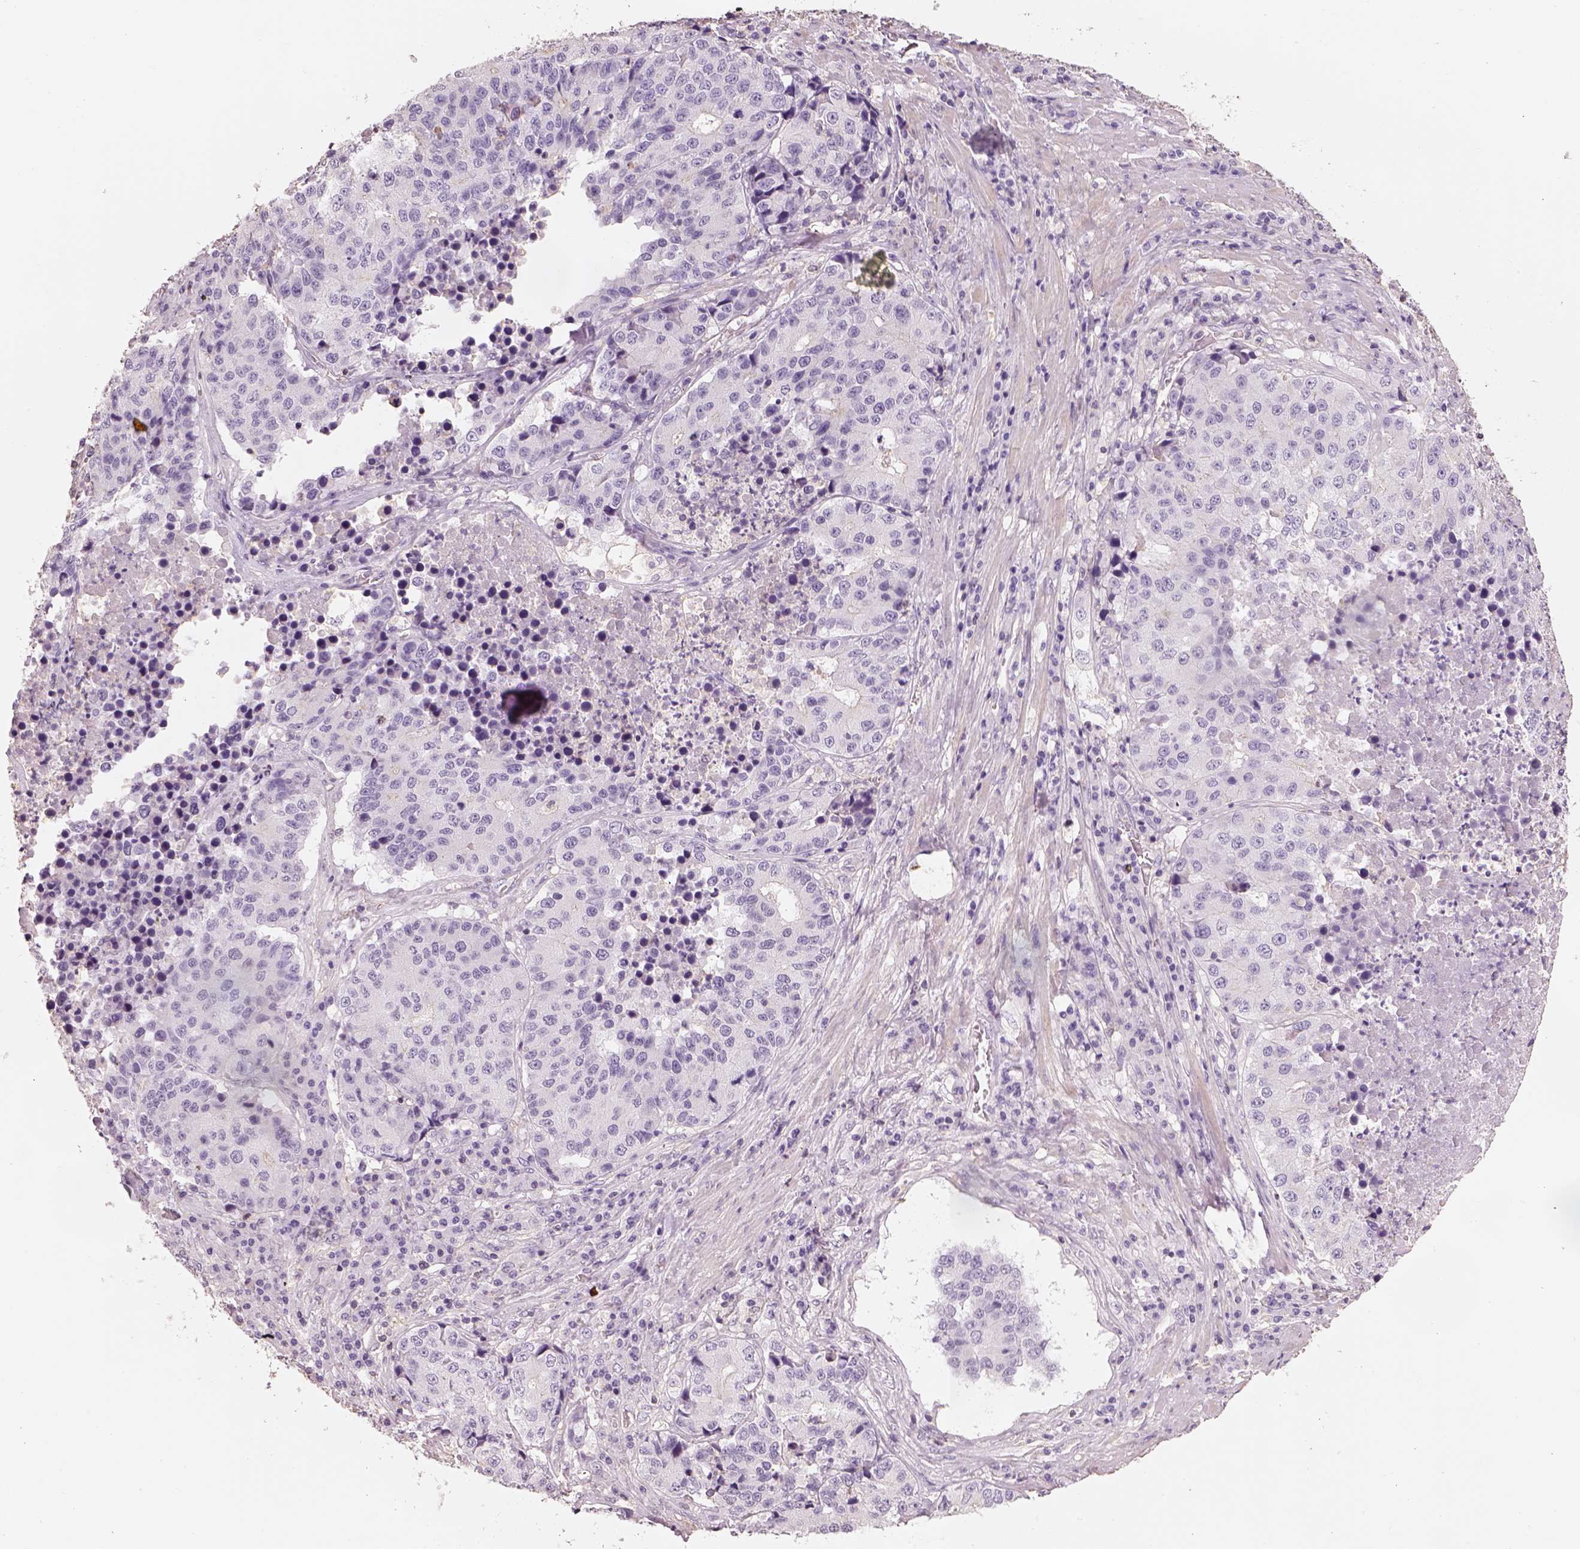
{"staining": {"intensity": "negative", "quantity": "none", "location": "none"}, "tissue": "stomach cancer", "cell_type": "Tumor cells", "image_type": "cancer", "snomed": [{"axis": "morphology", "description": "Adenocarcinoma, NOS"}, {"axis": "topography", "description": "Stomach"}], "caption": "Stomach cancer stained for a protein using IHC demonstrates no positivity tumor cells.", "gene": "OTUD6A", "patient": {"sex": "male", "age": 71}}